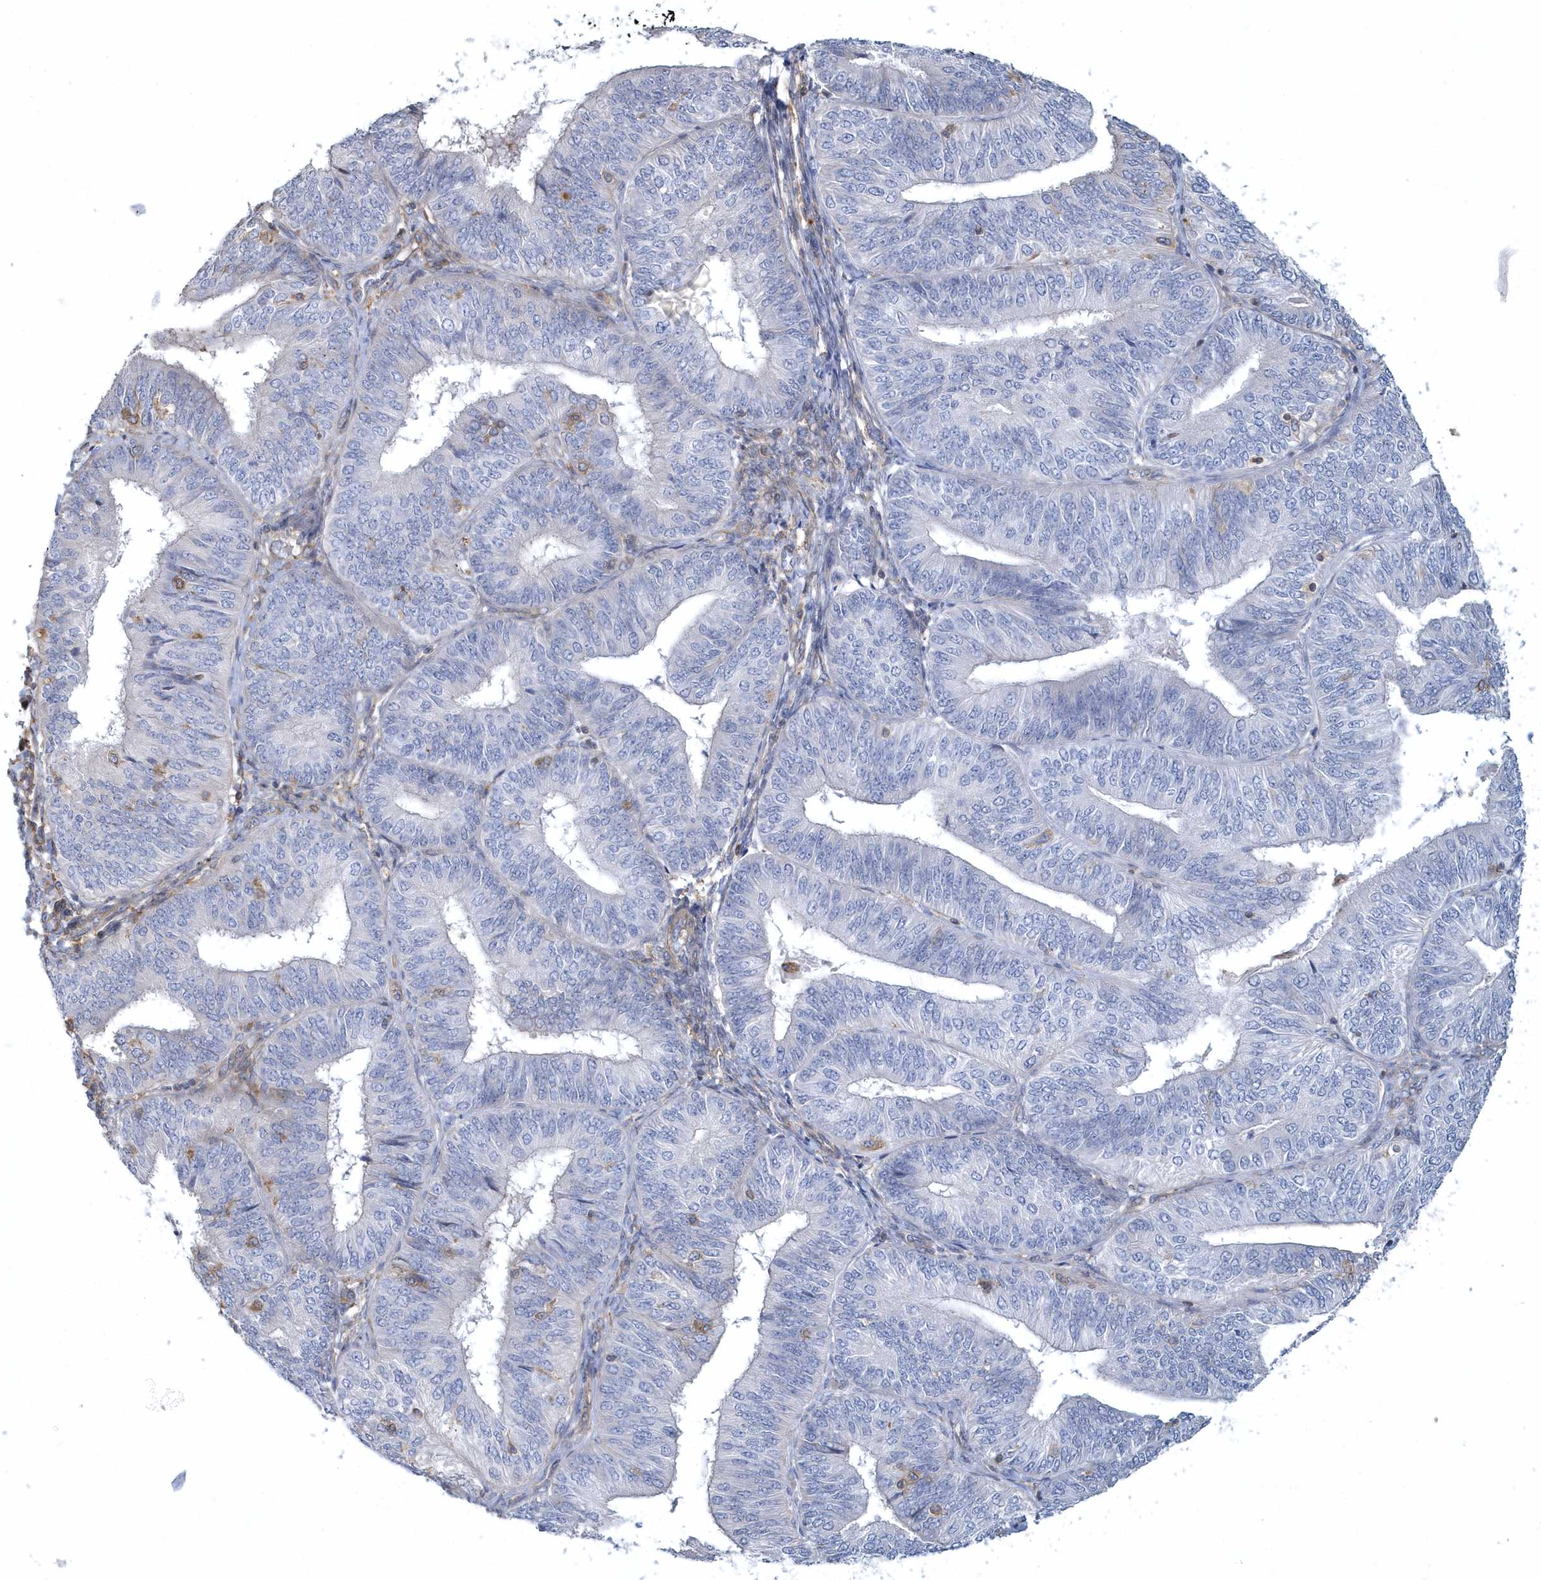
{"staining": {"intensity": "negative", "quantity": "none", "location": "none"}, "tissue": "endometrial cancer", "cell_type": "Tumor cells", "image_type": "cancer", "snomed": [{"axis": "morphology", "description": "Adenocarcinoma, NOS"}, {"axis": "topography", "description": "Endometrium"}], "caption": "Human endometrial cancer (adenocarcinoma) stained for a protein using IHC reveals no positivity in tumor cells.", "gene": "ARAP2", "patient": {"sex": "female", "age": 58}}